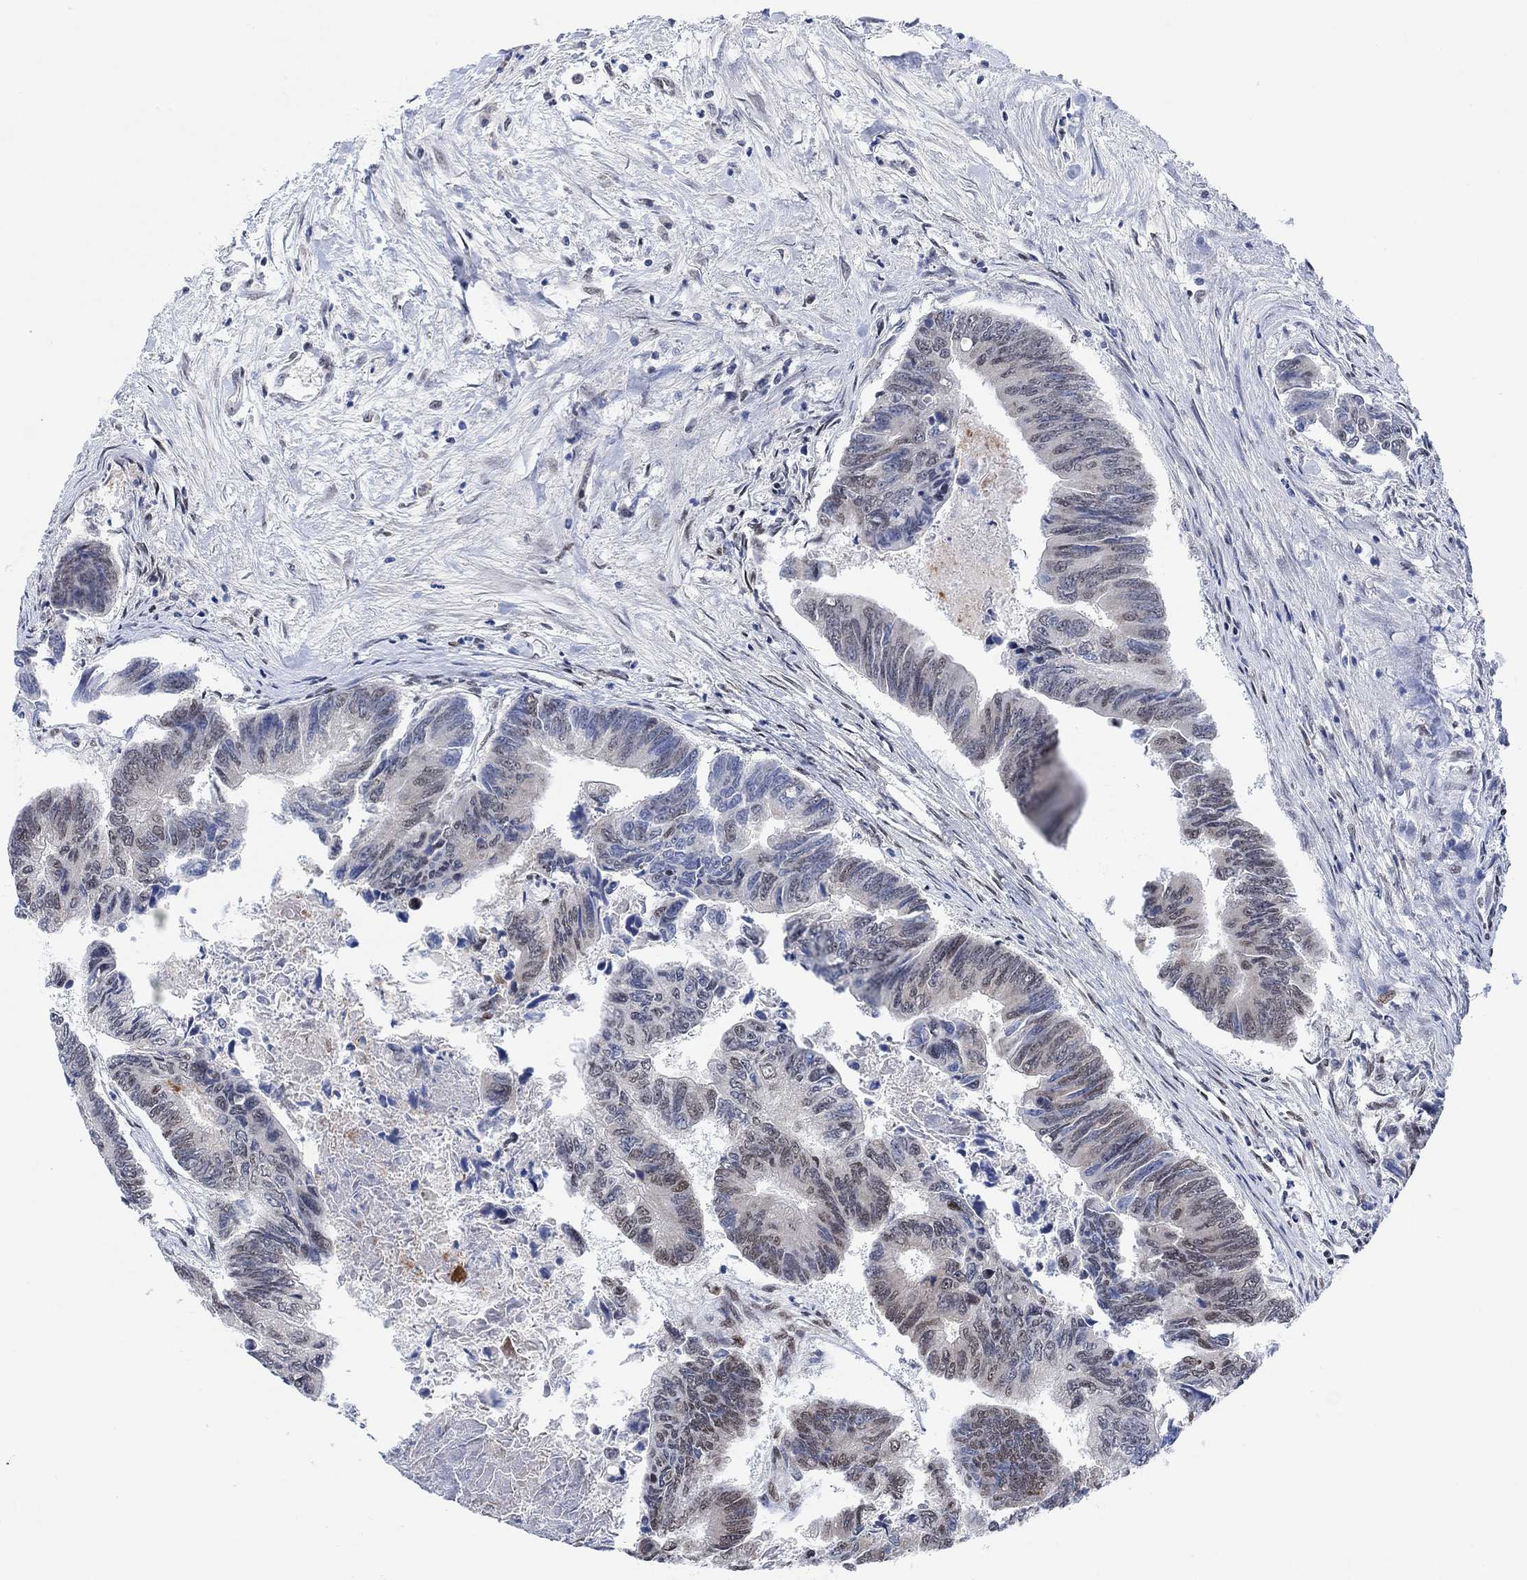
{"staining": {"intensity": "weak", "quantity": "<25%", "location": "nuclear"}, "tissue": "colorectal cancer", "cell_type": "Tumor cells", "image_type": "cancer", "snomed": [{"axis": "morphology", "description": "Adenocarcinoma, NOS"}, {"axis": "topography", "description": "Colon"}], "caption": "Immunohistochemistry (IHC) of colorectal adenocarcinoma exhibits no positivity in tumor cells.", "gene": "USP39", "patient": {"sex": "female", "age": 65}}